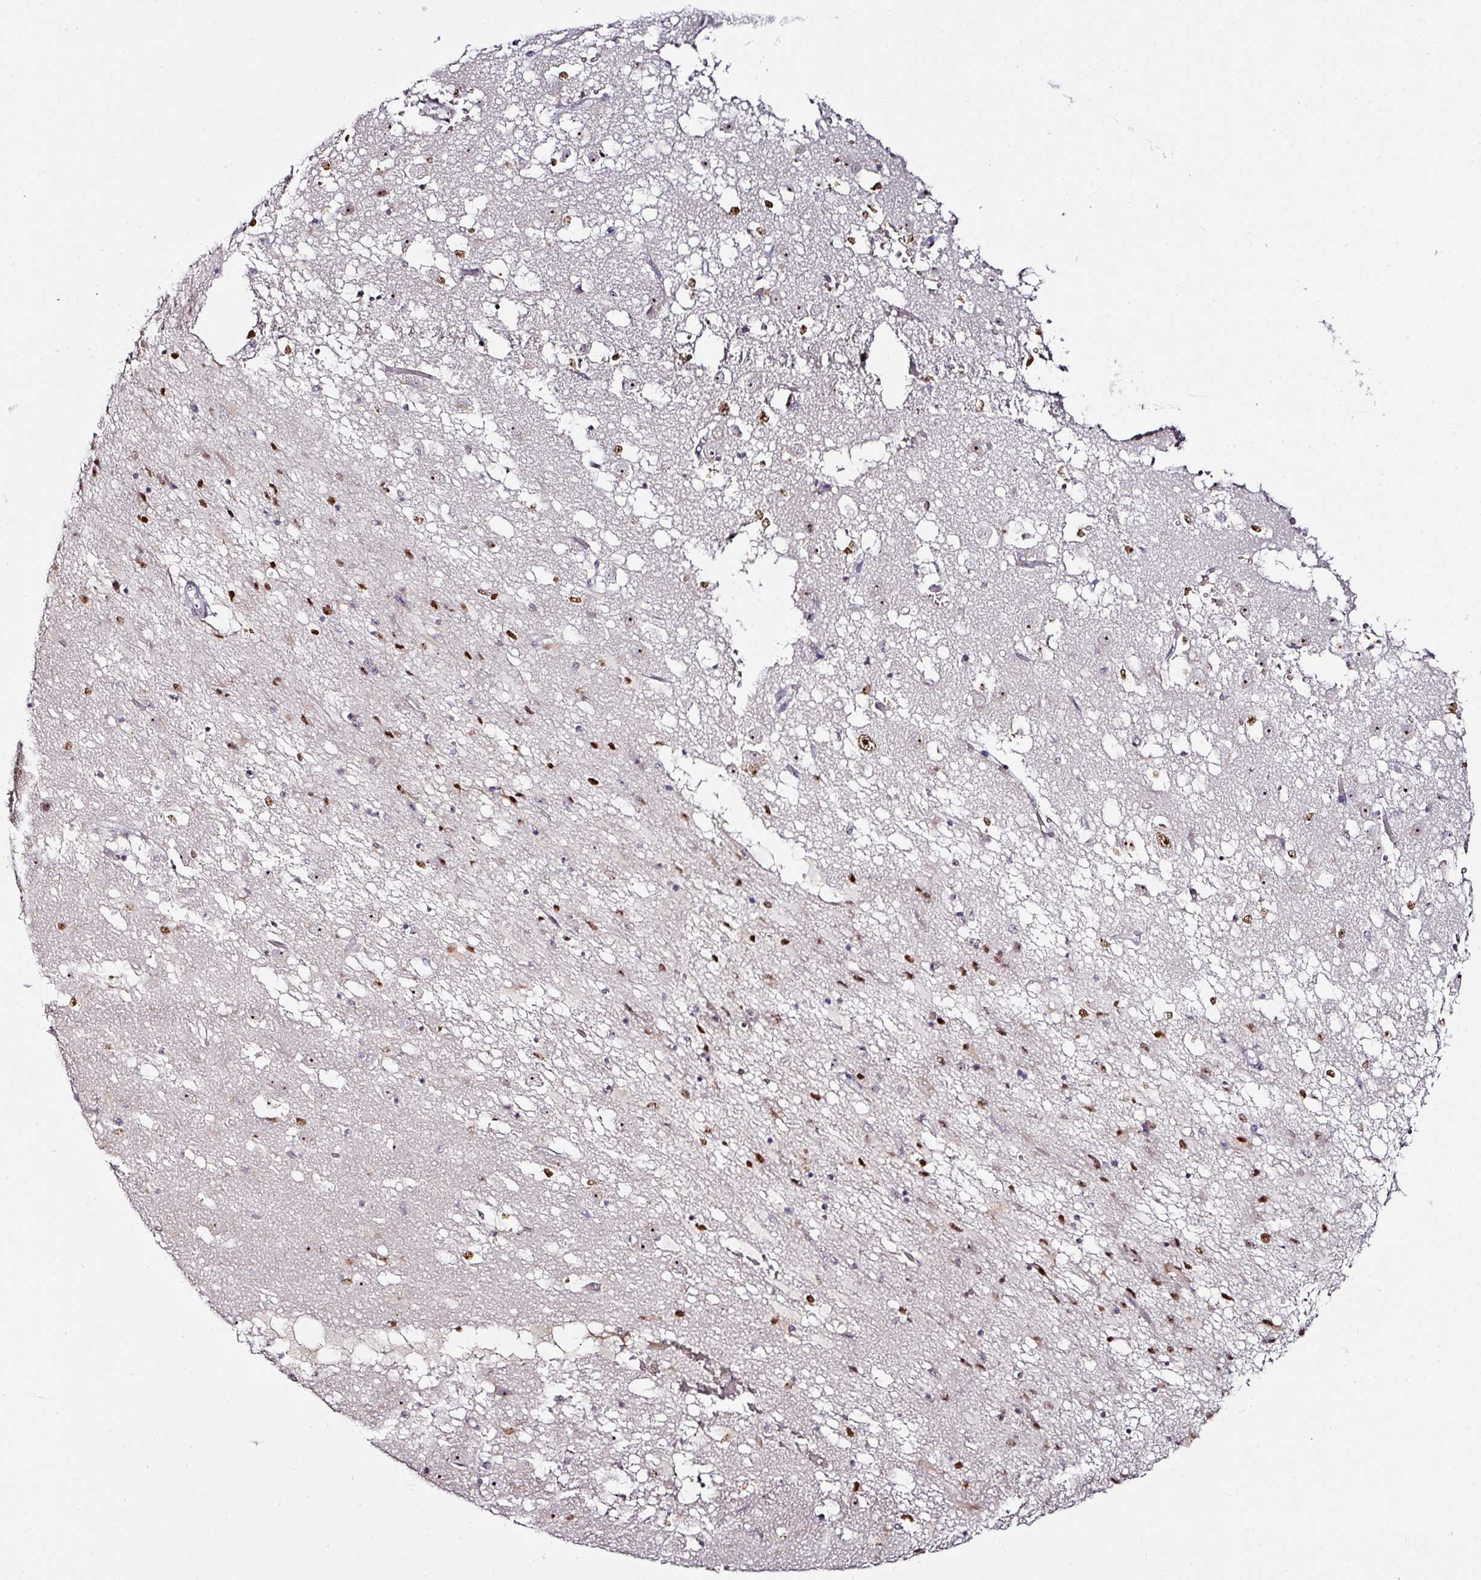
{"staining": {"intensity": "moderate", "quantity": "25%-75%", "location": "nuclear"}, "tissue": "caudate", "cell_type": "Glial cells", "image_type": "normal", "snomed": [{"axis": "morphology", "description": "Normal tissue, NOS"}, {"axis": "topography", "description": "Lateral ventricle wall"}], "caption": "Protein staining reveals moderate nuclear expression in about 25%-75% of glial cells in normal caudate. The protein of interest is stained brown, and the nuclei are stained in blue (DAB (3,3'-diaminobenzidine) IHC with brightfield microscopy, high magnification).", "gene": "NACC2", "patient": {"sex": "male", "age": 58}}